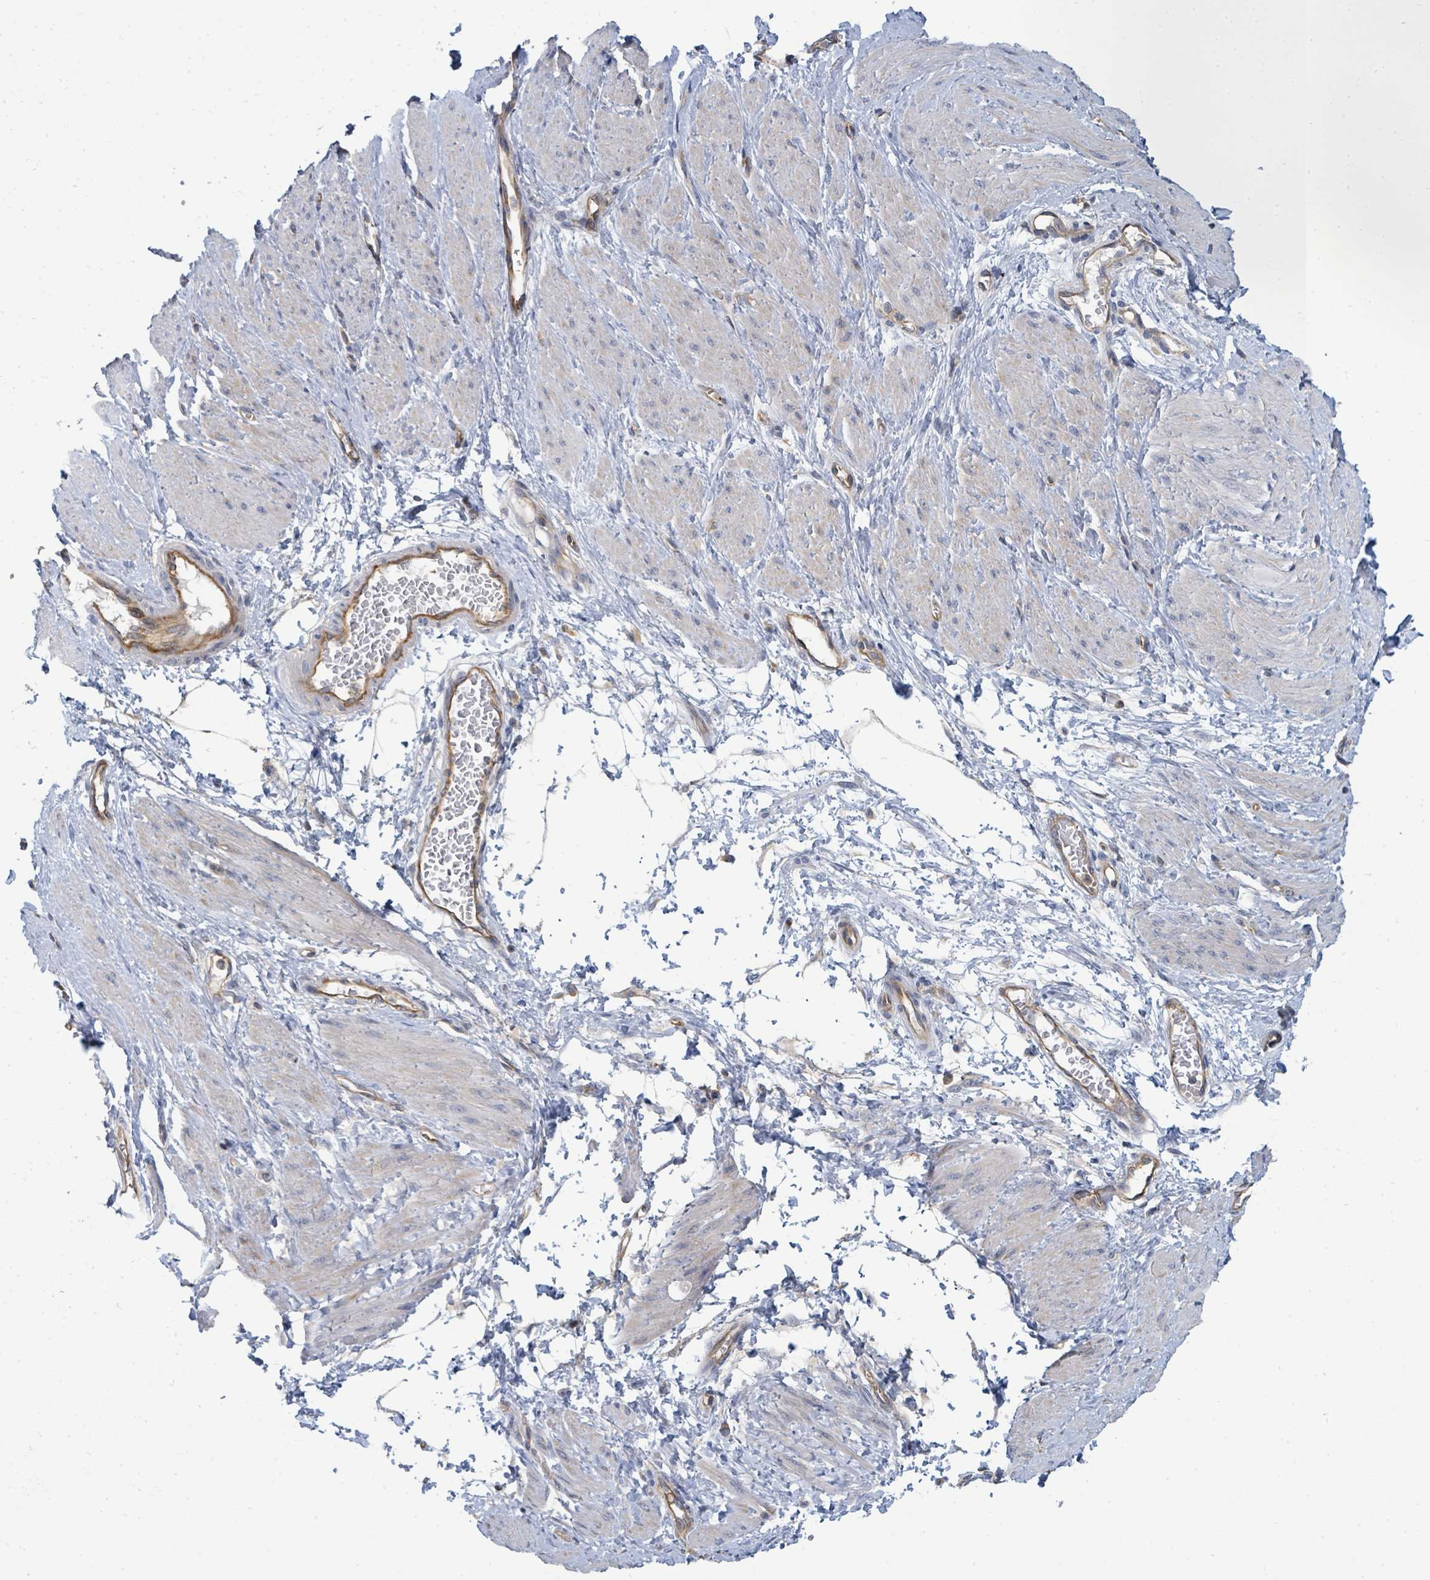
{"staining": {"intensity": "negative", "quantity": "none", "location": "none"}, "tissue": "smooth muscle", "cell_type": "Smooth muscle cells", "image_type": "normal", "snomed": [{"axis": "morphology", "description": "Normal tissue, NOS"}, {"axis": "topography", "description": "Smooth muscle"}, {"axis": "topography", "description": "Uterus"}], "caption": "DAB immunohistochemical staining of benign human smooth muscle demonstrates no significant expression in smooth muscle cells. (DAB (3,3'-diaminobenzidine) IHC visualized using brightfield microscopy, high magnification).", "gene": "BOLA2B", "patient": {"sex": "female", "age": 39}}